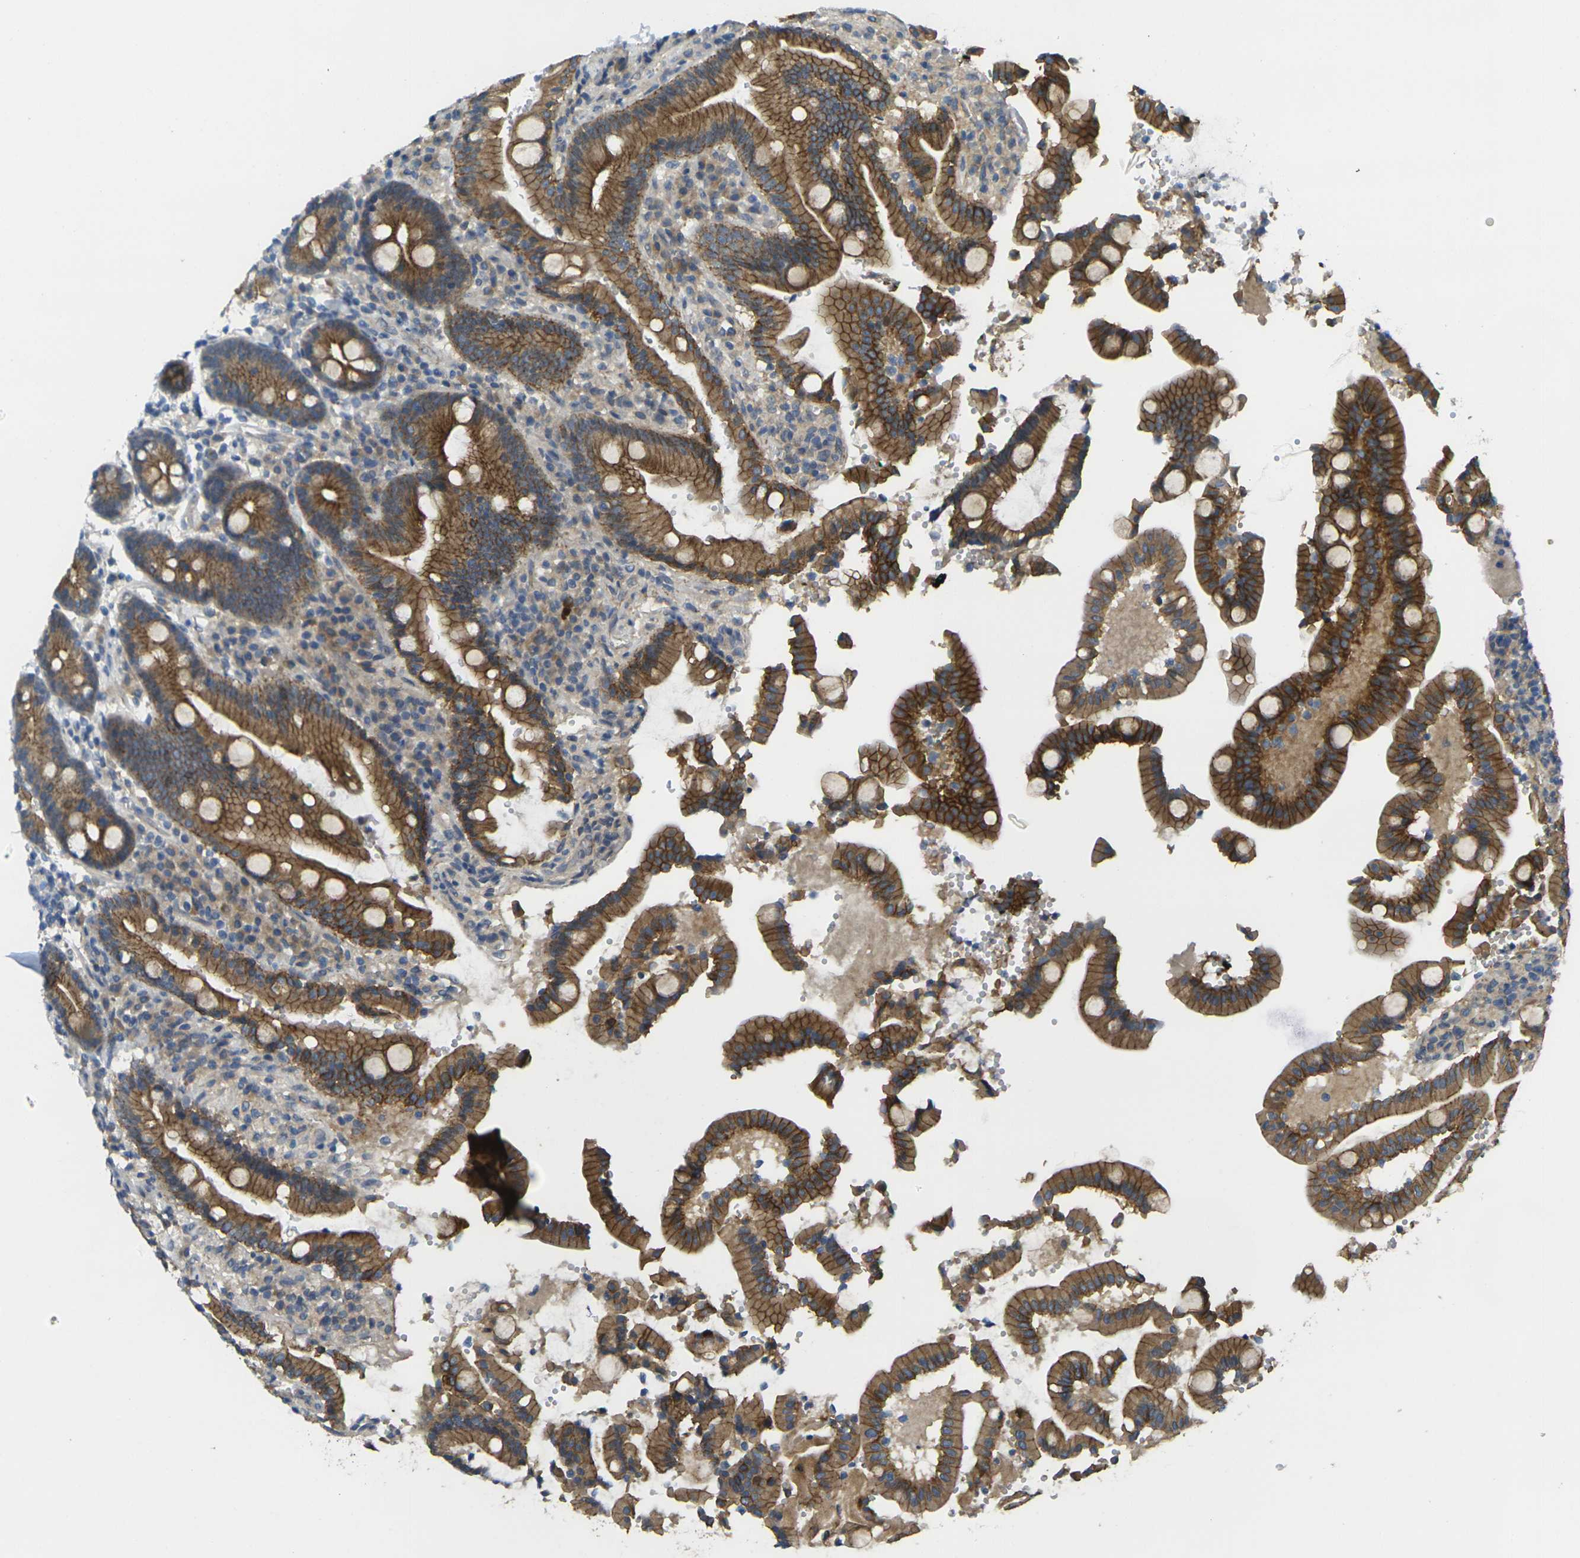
{"staining": {"intensity": "strong", "quantity": ">75%", "location": "cytoplasmic/membranous"}, "tissue": "duodenum", "cell_type": "Glandular cells", "image_type": "normal", "snomed": [{"axis": "morphology", "description": "Normal tissue, NOS"}, {"axis": "topography", "description": "Small intestine, NOS"}], "caption": "IHC image of normal human duodenum stained for a protein (brown), which reveals high levels of strong cytoplasmic/membranous positivity in approximately >75% of glandular cells.", "gene": "RHBDD1", "patient": {"sex": "female", "age": 71}}